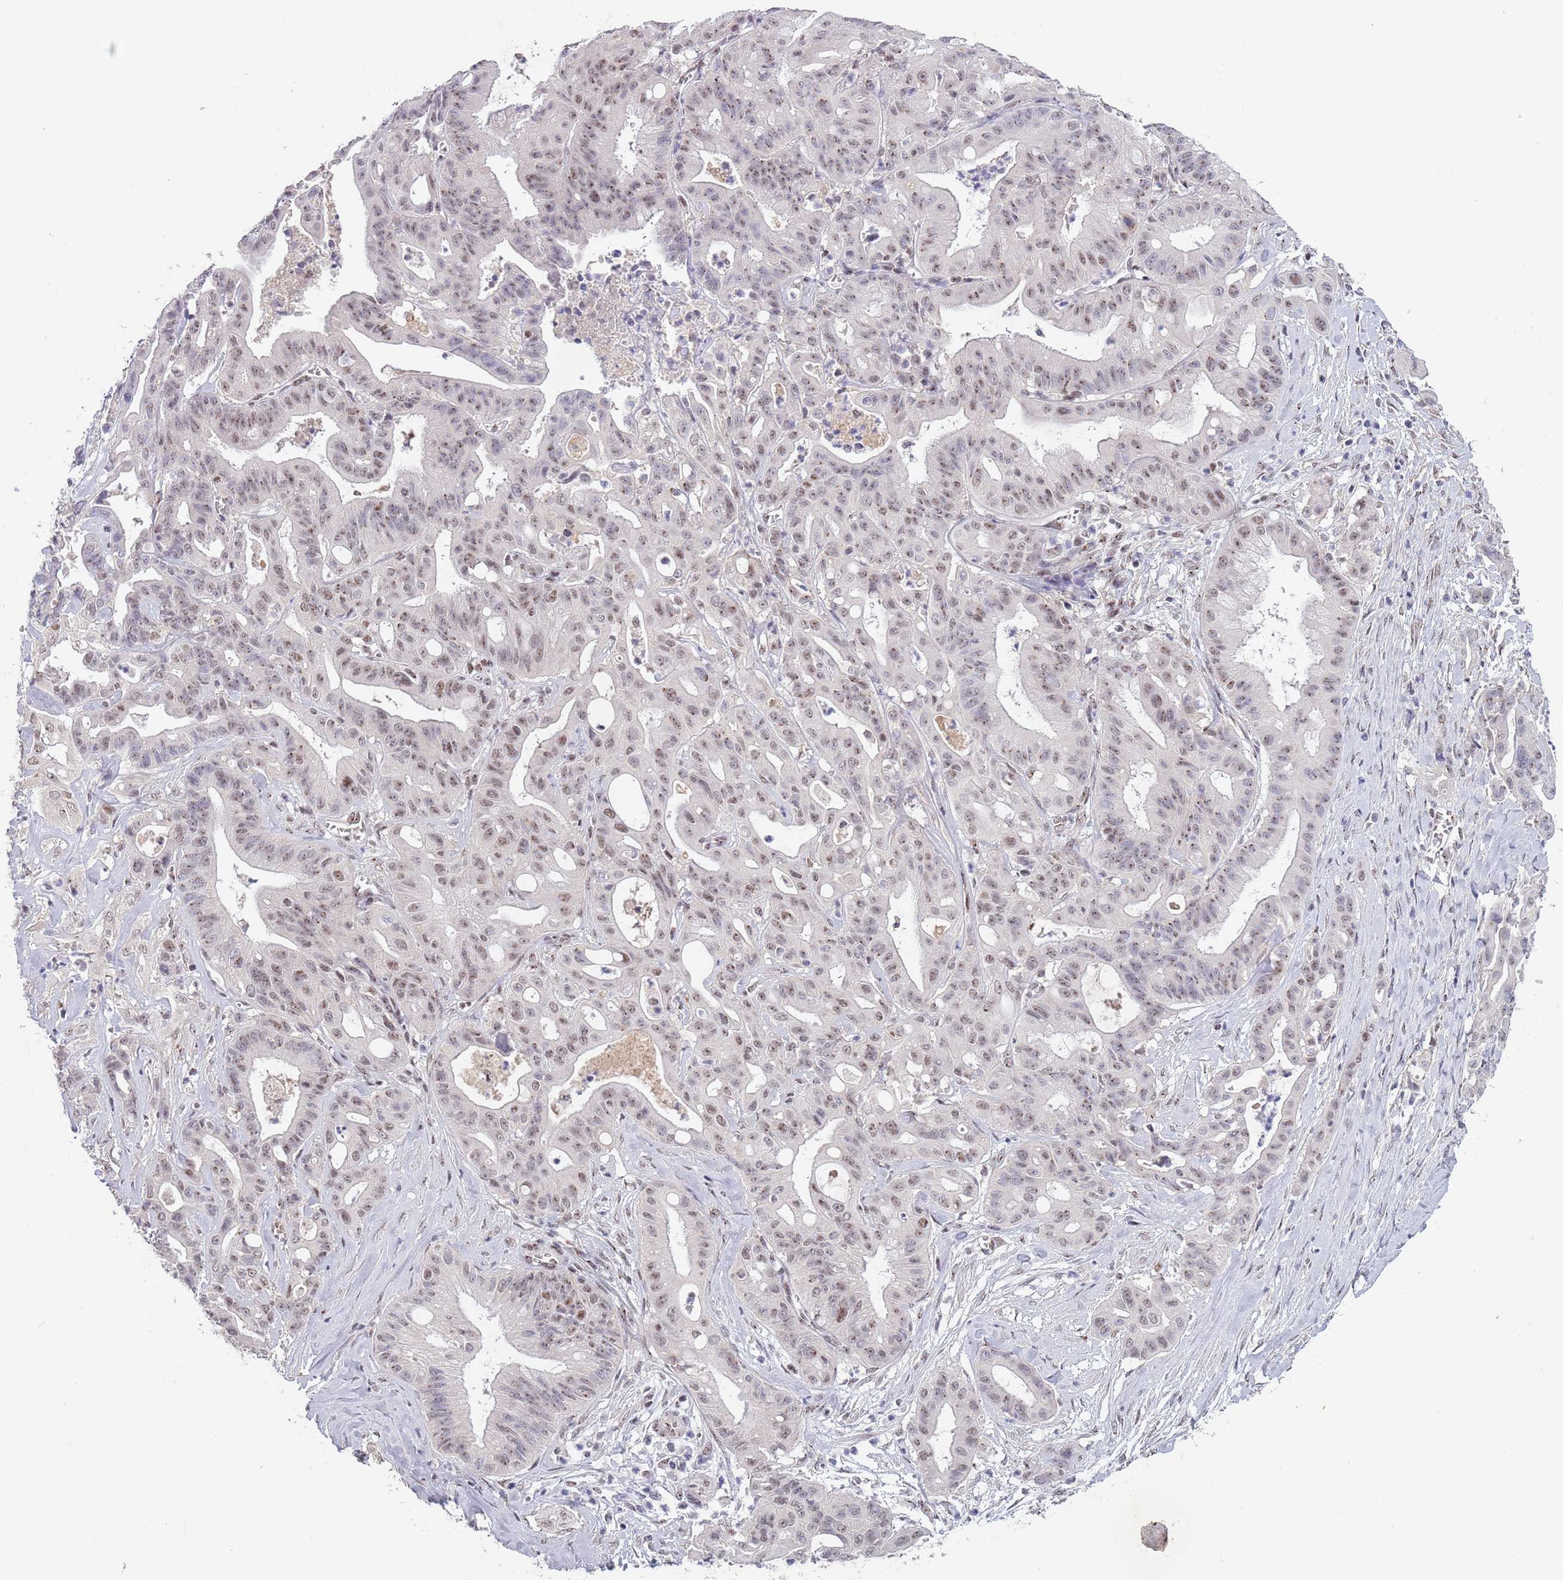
{"staining": {"intensity": "moderate", "quantity": "25%-75%", "location": "nuclear"}, "tissue": "ovarian cancer", "cell_type": "Tumor cells", "image_type": "cancer", "snomed": [{"axis": "morphology", "description": "Cystadenocarcinoma, mucinous, NOS"}, {"axis": "topography", "description": "Ovary"}], "caption": "Protein staining of ovarian mucinous cystadenocarcinoma tissue demonstrates moderate nuclear positivity in approximately 25%-75% of tumor cells. The protein of interest is stained brown, and the nuclei are stained in blue (DAB IHC with brightfield microscopy, high magnification).", "gene": "CIZ1", "patient": {"sex": "female", "age": 70}}